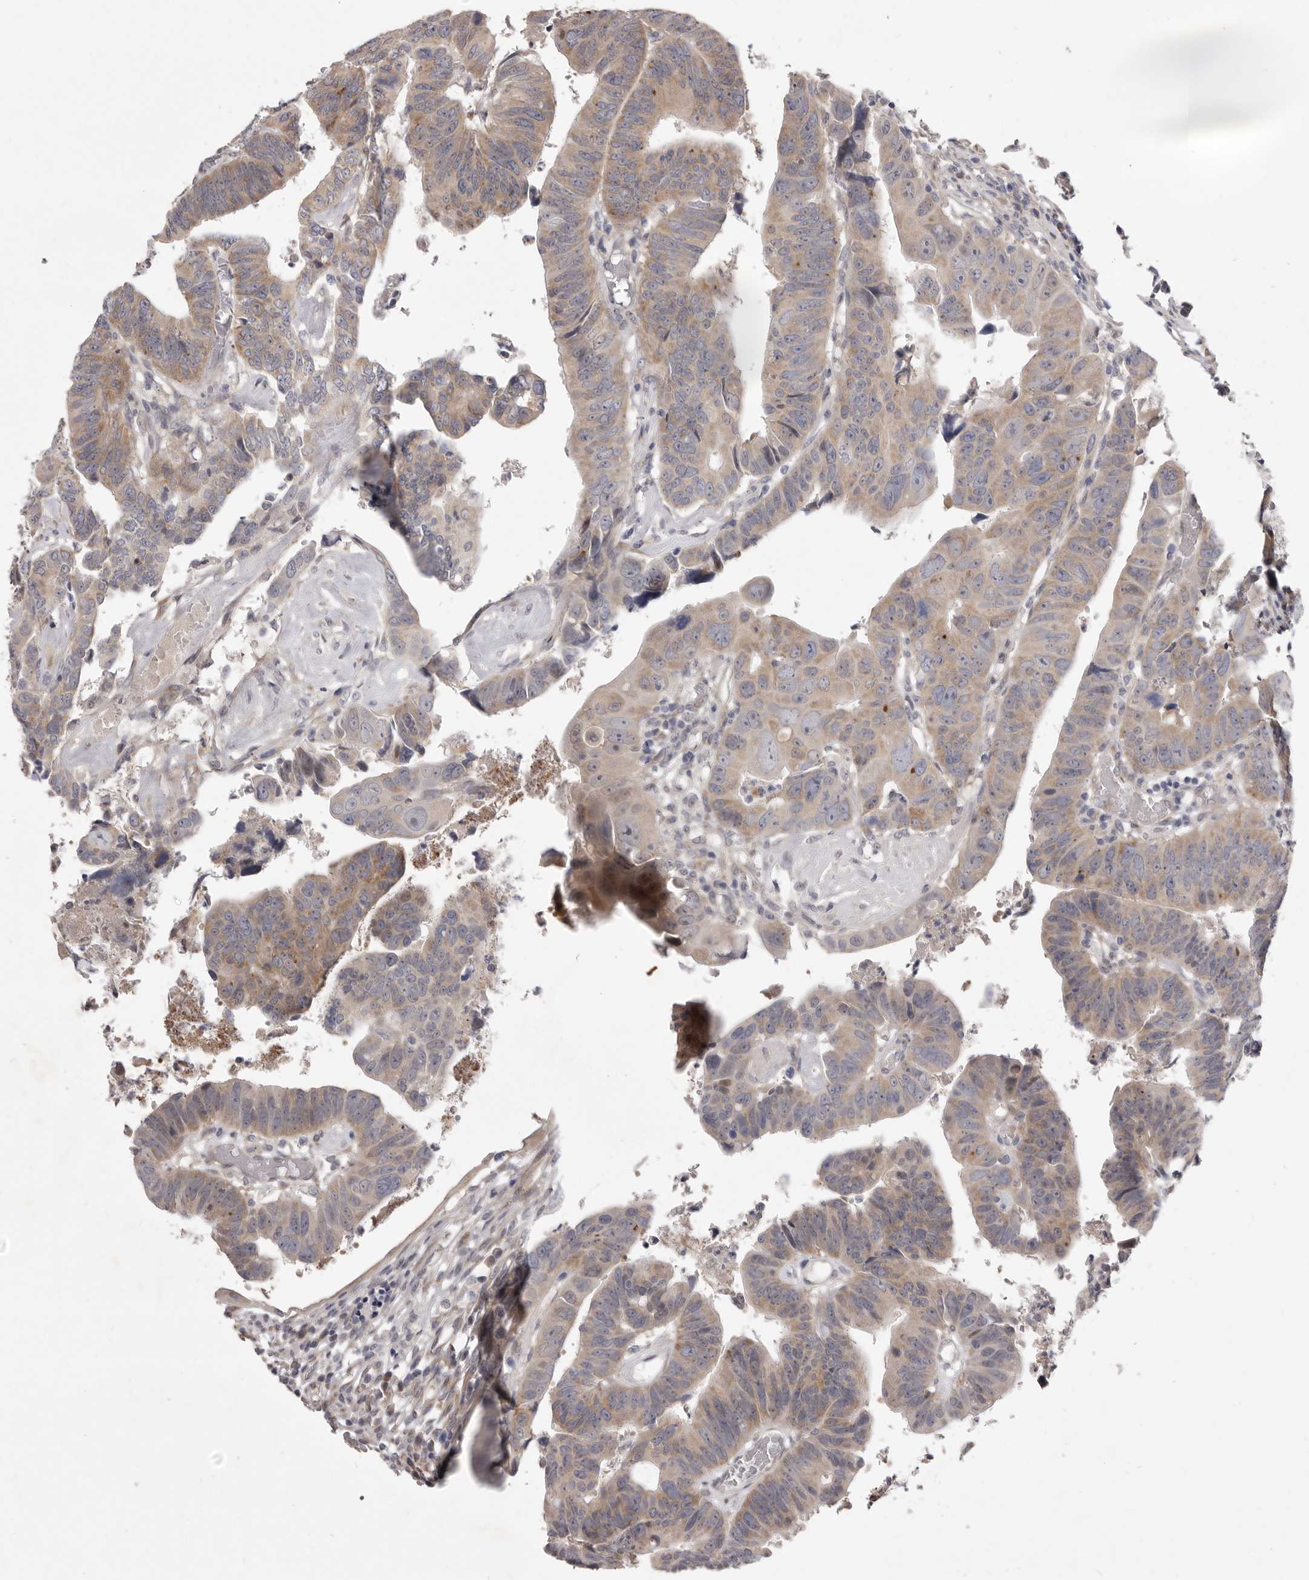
{"staining": {"intensity": "weak", "quantity": ">75%", "location": "cytoplasmic/membranous"}, "tissue": "colorectal cancer", "cell_type": "Tumor cells", "image_type": "cancer", "snomed": [{"axis": "morphology", "description": "Adenocarcinoma, NOS"}, {"axis": "topography", "description": "Rectum"}], "caption": "Immunohistochemistry image of human colorectal cancer (adenocarcinoma) stained for a protein (brown), which demonstrates low levels of weak cytoplasmic/membranous expression in approximately >75% of tumor cells.", "gene": "TBC1D8B", "patient": {"sex": "female", "age": 65}}